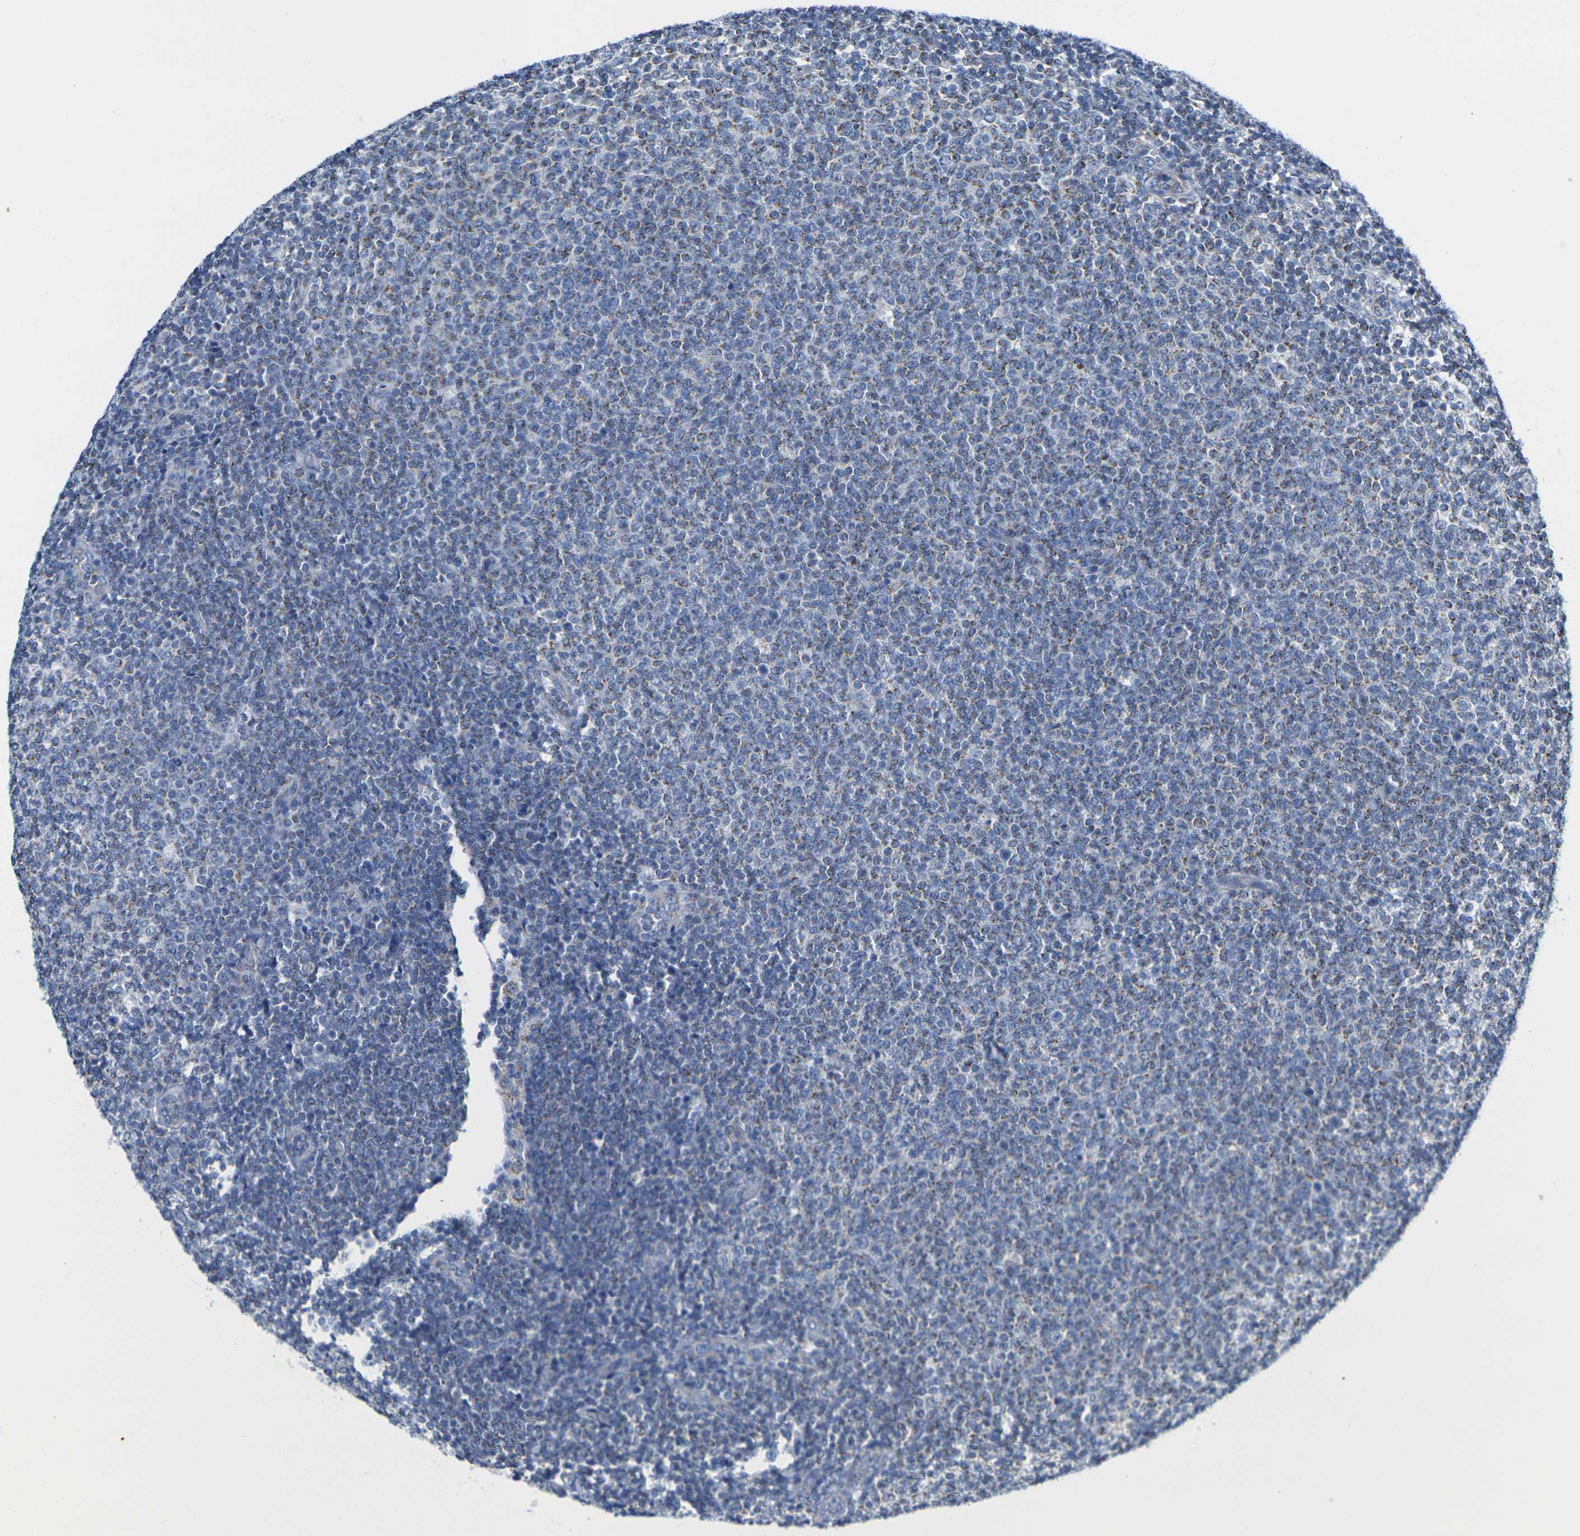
{"staining": {"intensity": "weak", "quantity": "25%-75%", "location": "cytoplasmic/membranous"}, "tissue": "lymphoma", "cell_type": "Tumor cells", "image_type": "cancer", "snomed": [{"axis": "morphology", "description": "Malignant lymphoma, non-Hodgkin's type, Low grade"}, {"axis": "topography", "description": "Lymph node"}], "caption": "Low-grade malignant lymphoma, non-Hodgkin's type was stained to show a protein in brown. There is low levels of weak cytoplasmic/membranous positivity in about 25%-75% of tumor cells. The staining was performed using DAB (3,3'-diaminobenzidine), with brown indicating positive protein expression. Nuclei are stained blue with hematoxylin.", "gene": "TMEM204", "patient": {"sex": "male", "age": 66}}